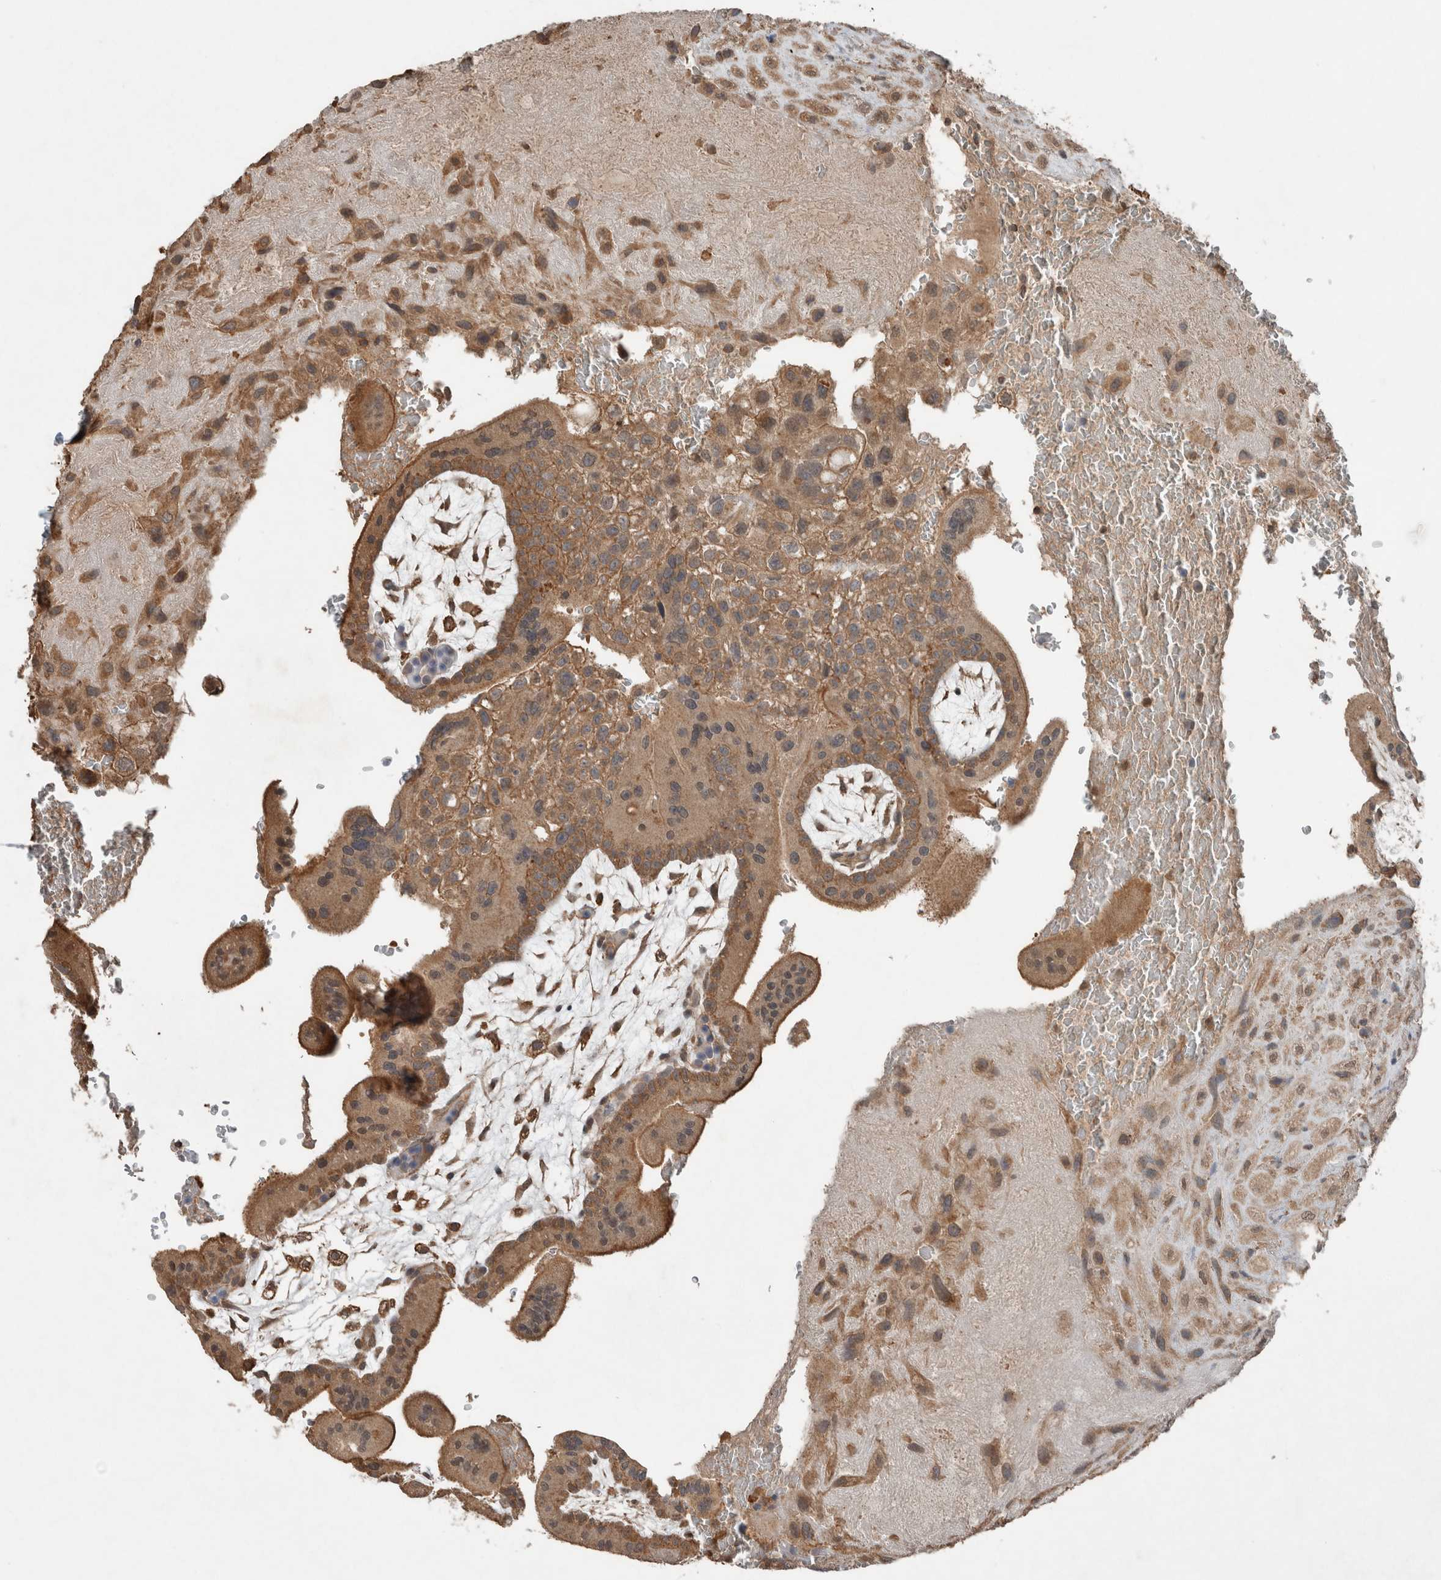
{"staining": {"intensity": "moderate", "quantity": ">75%", "location": "cytoplasmic/membranous"}, "tissue": "placenta", "cell_type": "Decidual cells", "image_type": "normal", "snomed": [{"axis": "morphology", "description": "Normal tissue, NOS"}, {"axis": "topography", "description": "Placenta"}], "caption": "Immunohistochemical staining of normal human placenta demonstrates moderate cytoplasmic/membranous protein expression in approximately >75% of decidual cells.", "gene": "KLK14", "patient": {"sex": "female", "age": 35}}